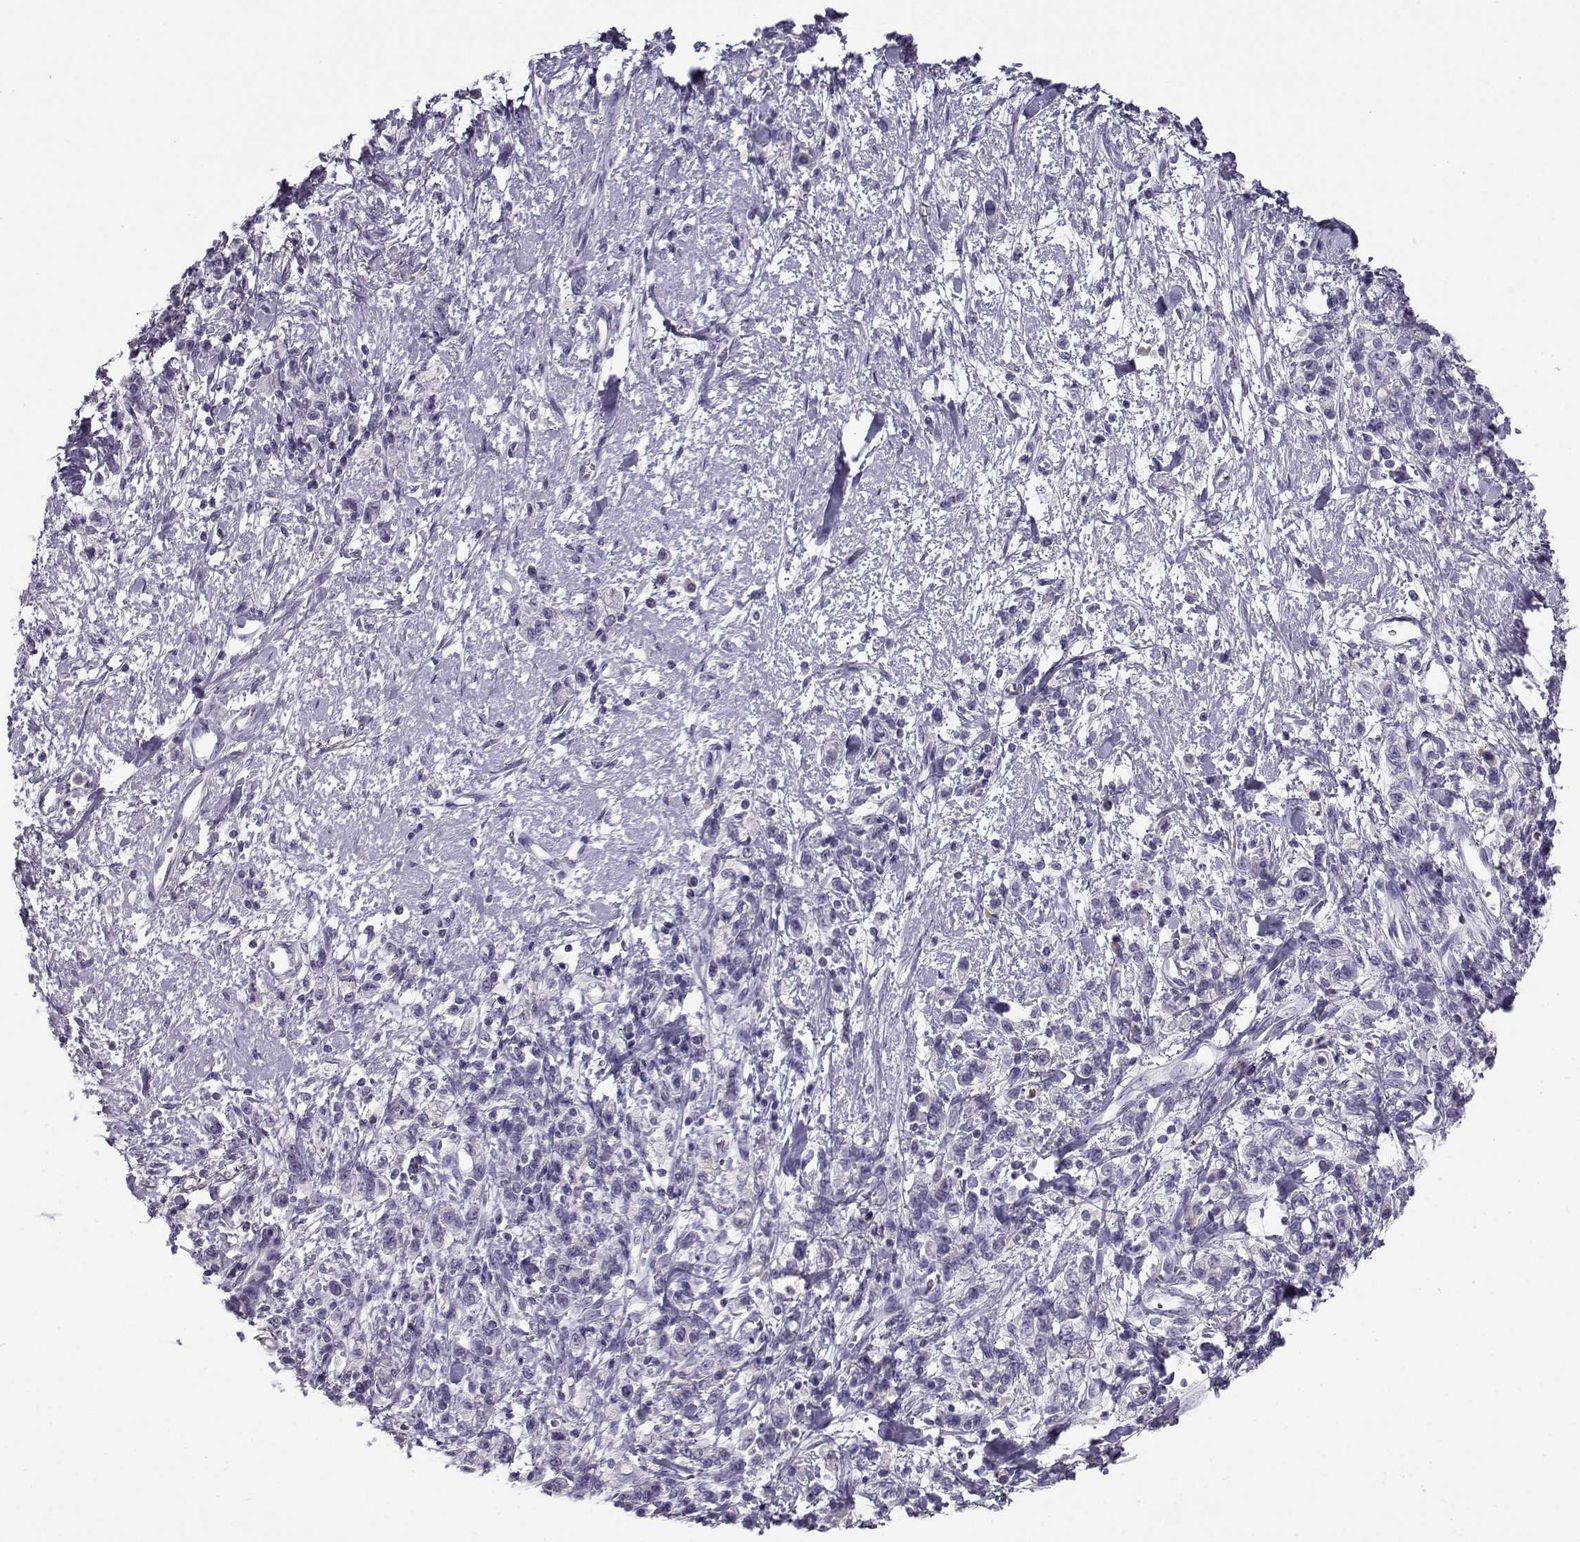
{"staining": {"intensity": "negative", "quantity": "none", "location": "none"}, "tissue": "stomach cancer", "cell_type": "Tumor cells", "image_type": "cancer", "snomed": [{"axis": "morphology", "description": "Adenocarcinoma, NOS"}, {"axis": "topography", "description": "Stomach"}], "caption": "Tumor cells are negative for protein expression in human stomach cancer (adenocarcinoma).", "gene": "FAM166A", "patient": {"sex": "male", "age": 77}}